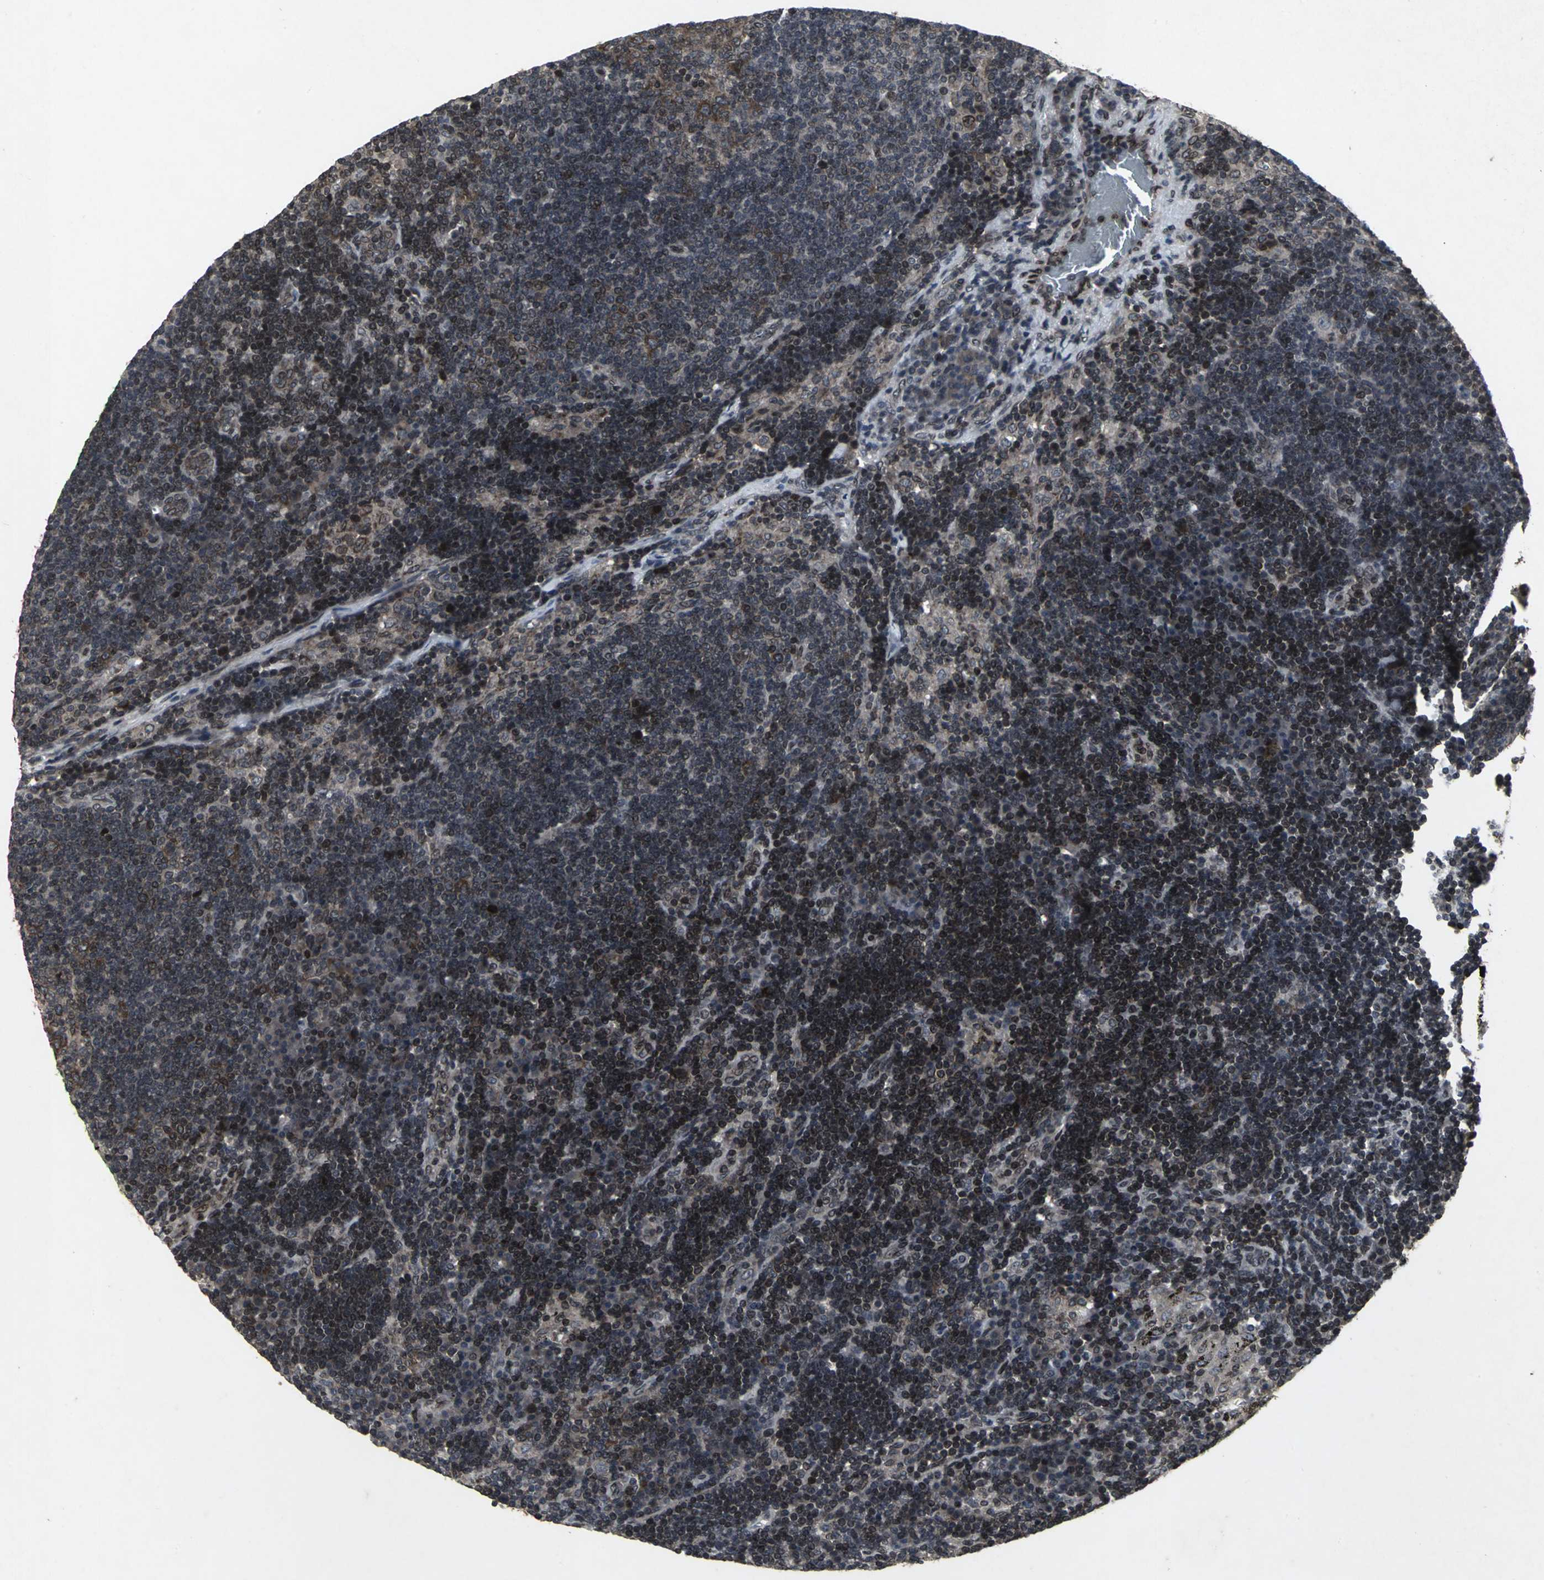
{"staining": {"intensity": "moderate", "quantity": ">75%", "location": "cytoplasmic/membranous,nuclear"}, "tissue": "lymph node", "cell_type": "Germinal center cells", "image_type": "normal", "snomed": [{"axis": "morphology", "description": "Normal tissue, NOS"}, {"axis": "morphology", "description": "Squamous cell carcinoma, metastatic, NOS"}, {"axis": "topography", "description": "Lymph node"}], "caption": "IHC (DAB (3,3'-diaminobenzidine)) staining of unremarkable human lymph node demonstrates moderate cytoplasmic/membranous,nuclear protein staining in approximately >75% of germinal center cells.", "gene": "SH2B3", "patient": {"sex": "female", "age": 53}}